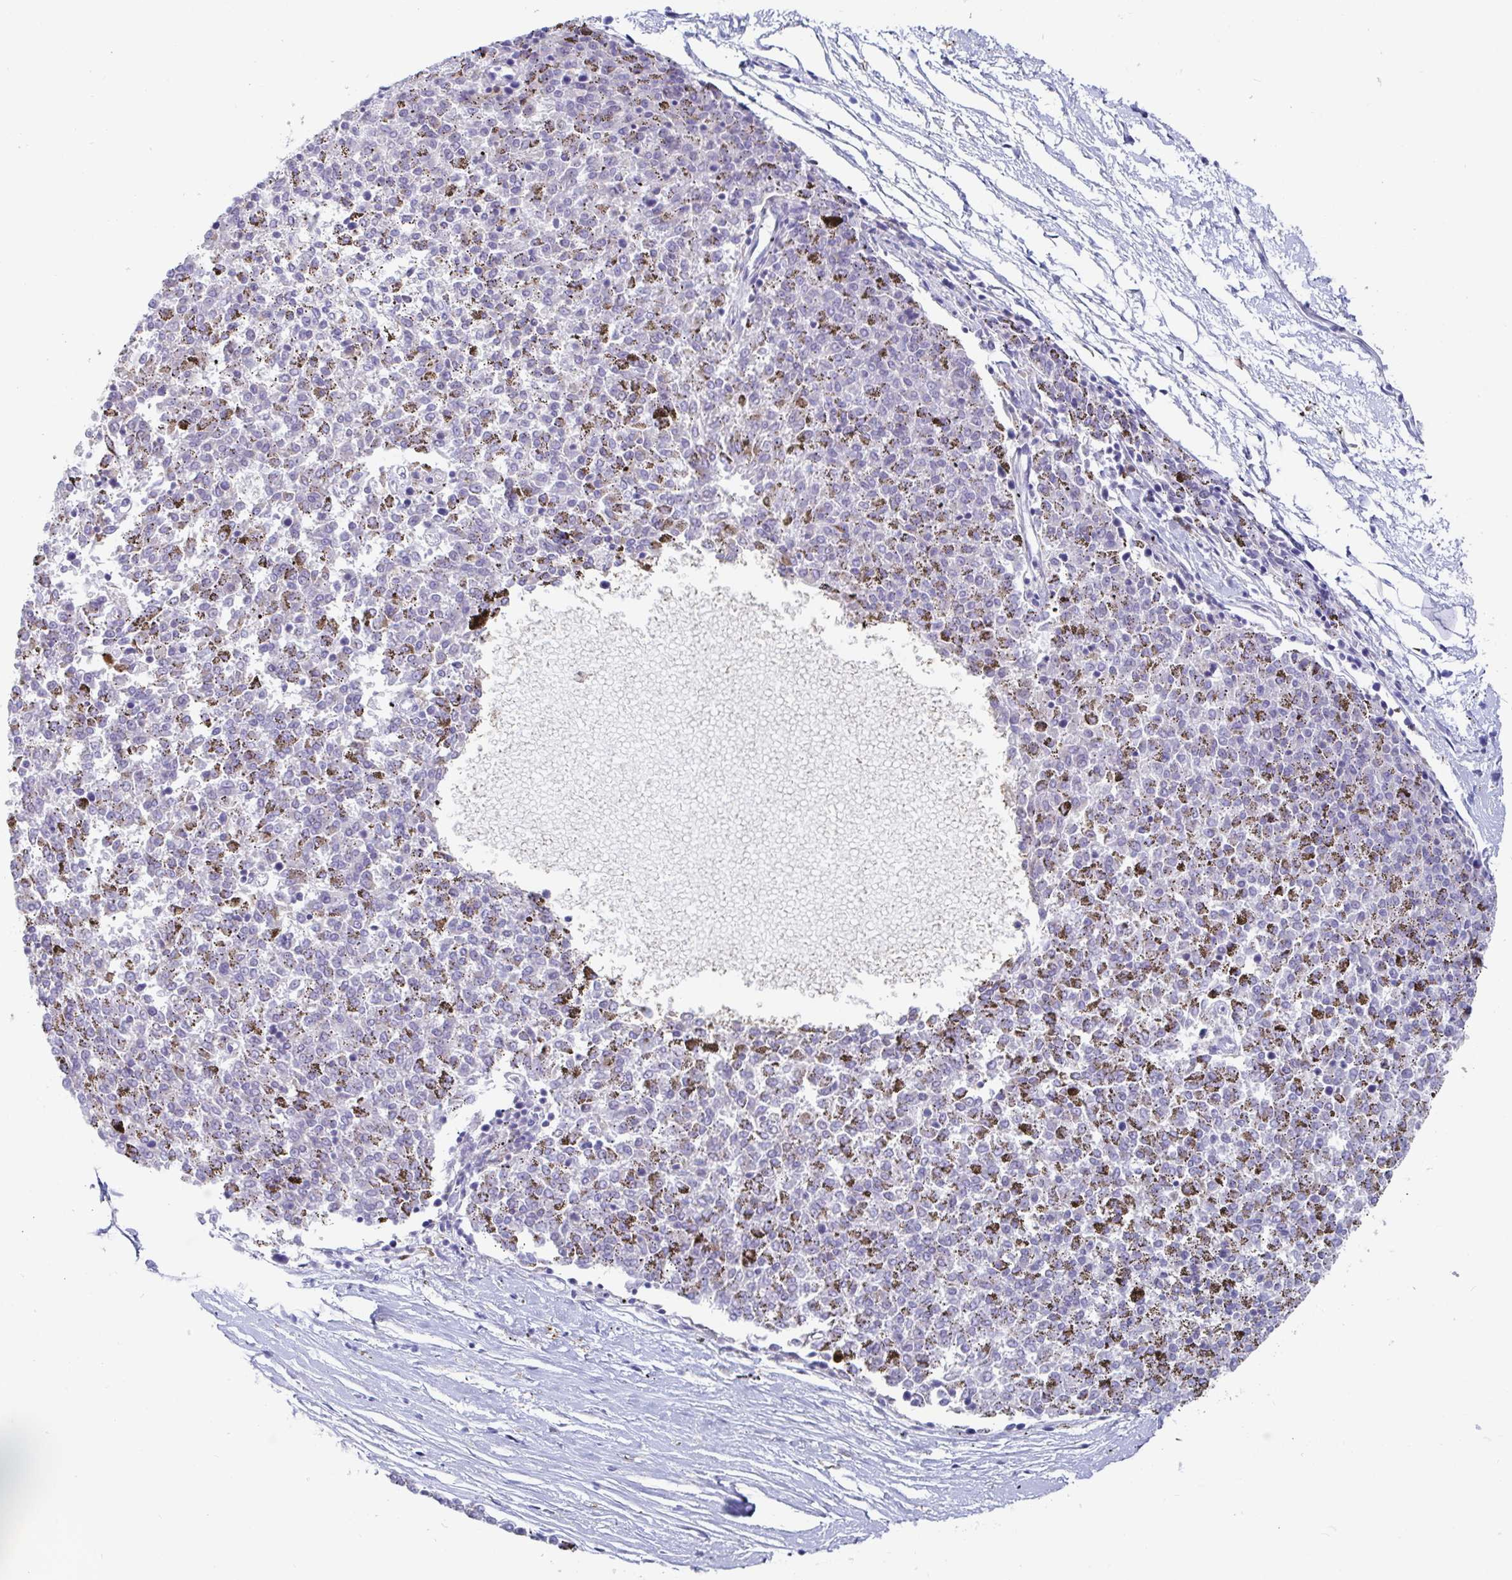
{"staining": {"intensity": "negative", "quantity": "none", "location": "none"}, "tissue": "melanoma", "cell_type": "Tumor cells", "image_type": "cancer", "snomed": [{"axis": "morphology", "description": "Malignant melanoma, NOS"}, {"axis": "topography", "description": "Skin"}], "caption": "A histopathology image of human malignant melanoma is negative for staining in tumor cells. The staining is performed using DAB brown chromogen with nuclei counter-stained in using hematoxylin.", "gene": "OR2A4", "patient": {"sex": "female", "age": 72}}